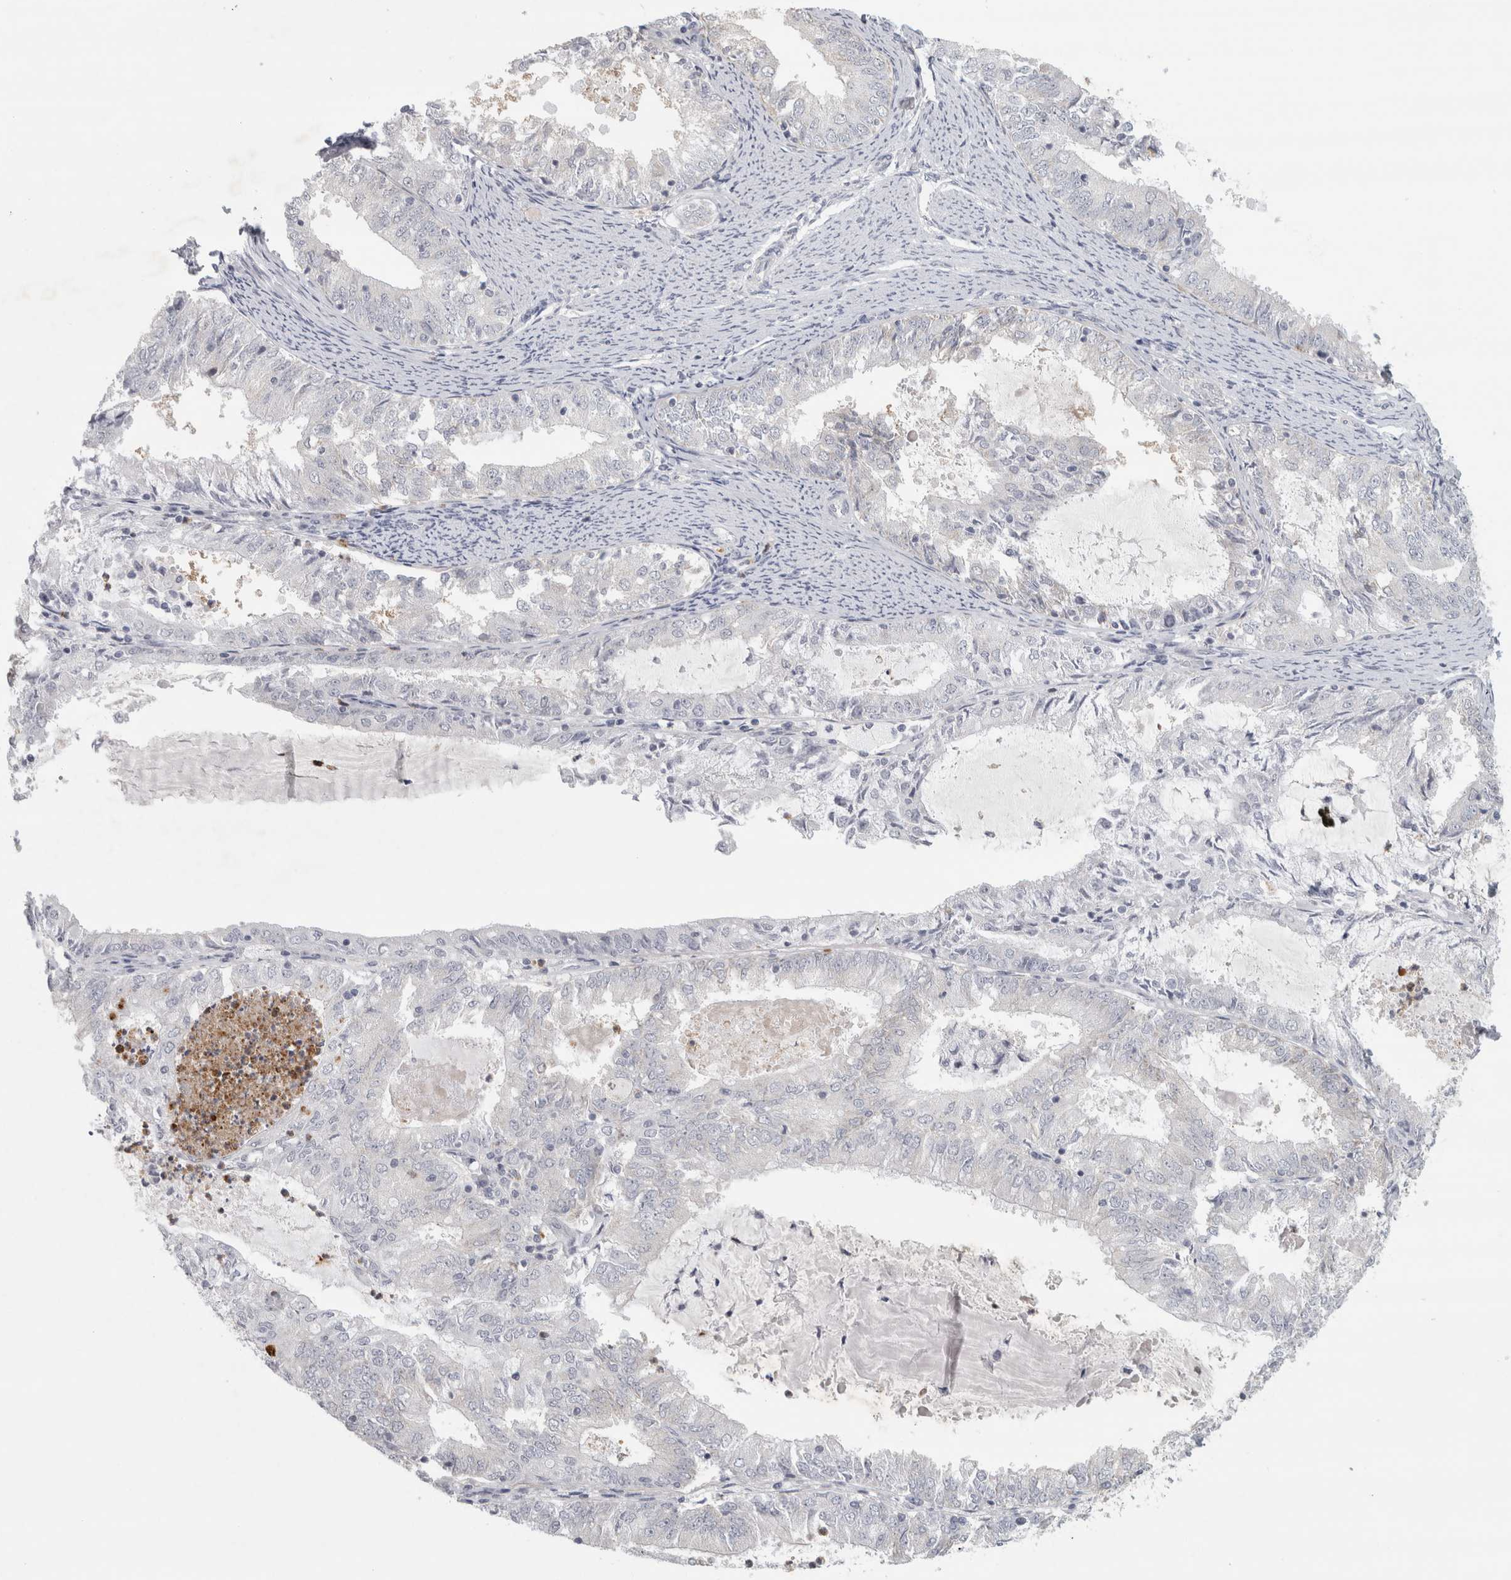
{"staining": {"intensity": "negative", "quantity": "none", "location": "none"}, "tissue": "endometrial cancer", "cell_type": "Tumor cells", "image_type": "cancer", "snomed": [{"axis": "morphology", "description": "Adenocarcinoma, NOS"}, {"axis": "topography", "description": "Endometrium"}], "caption": "Immunohistochemistry of human endometrial adenocarcinoma exhibits no staining in tumor cells.", "gene": "PTPRN2", "patient": {"sex": "female", "age": 57}}